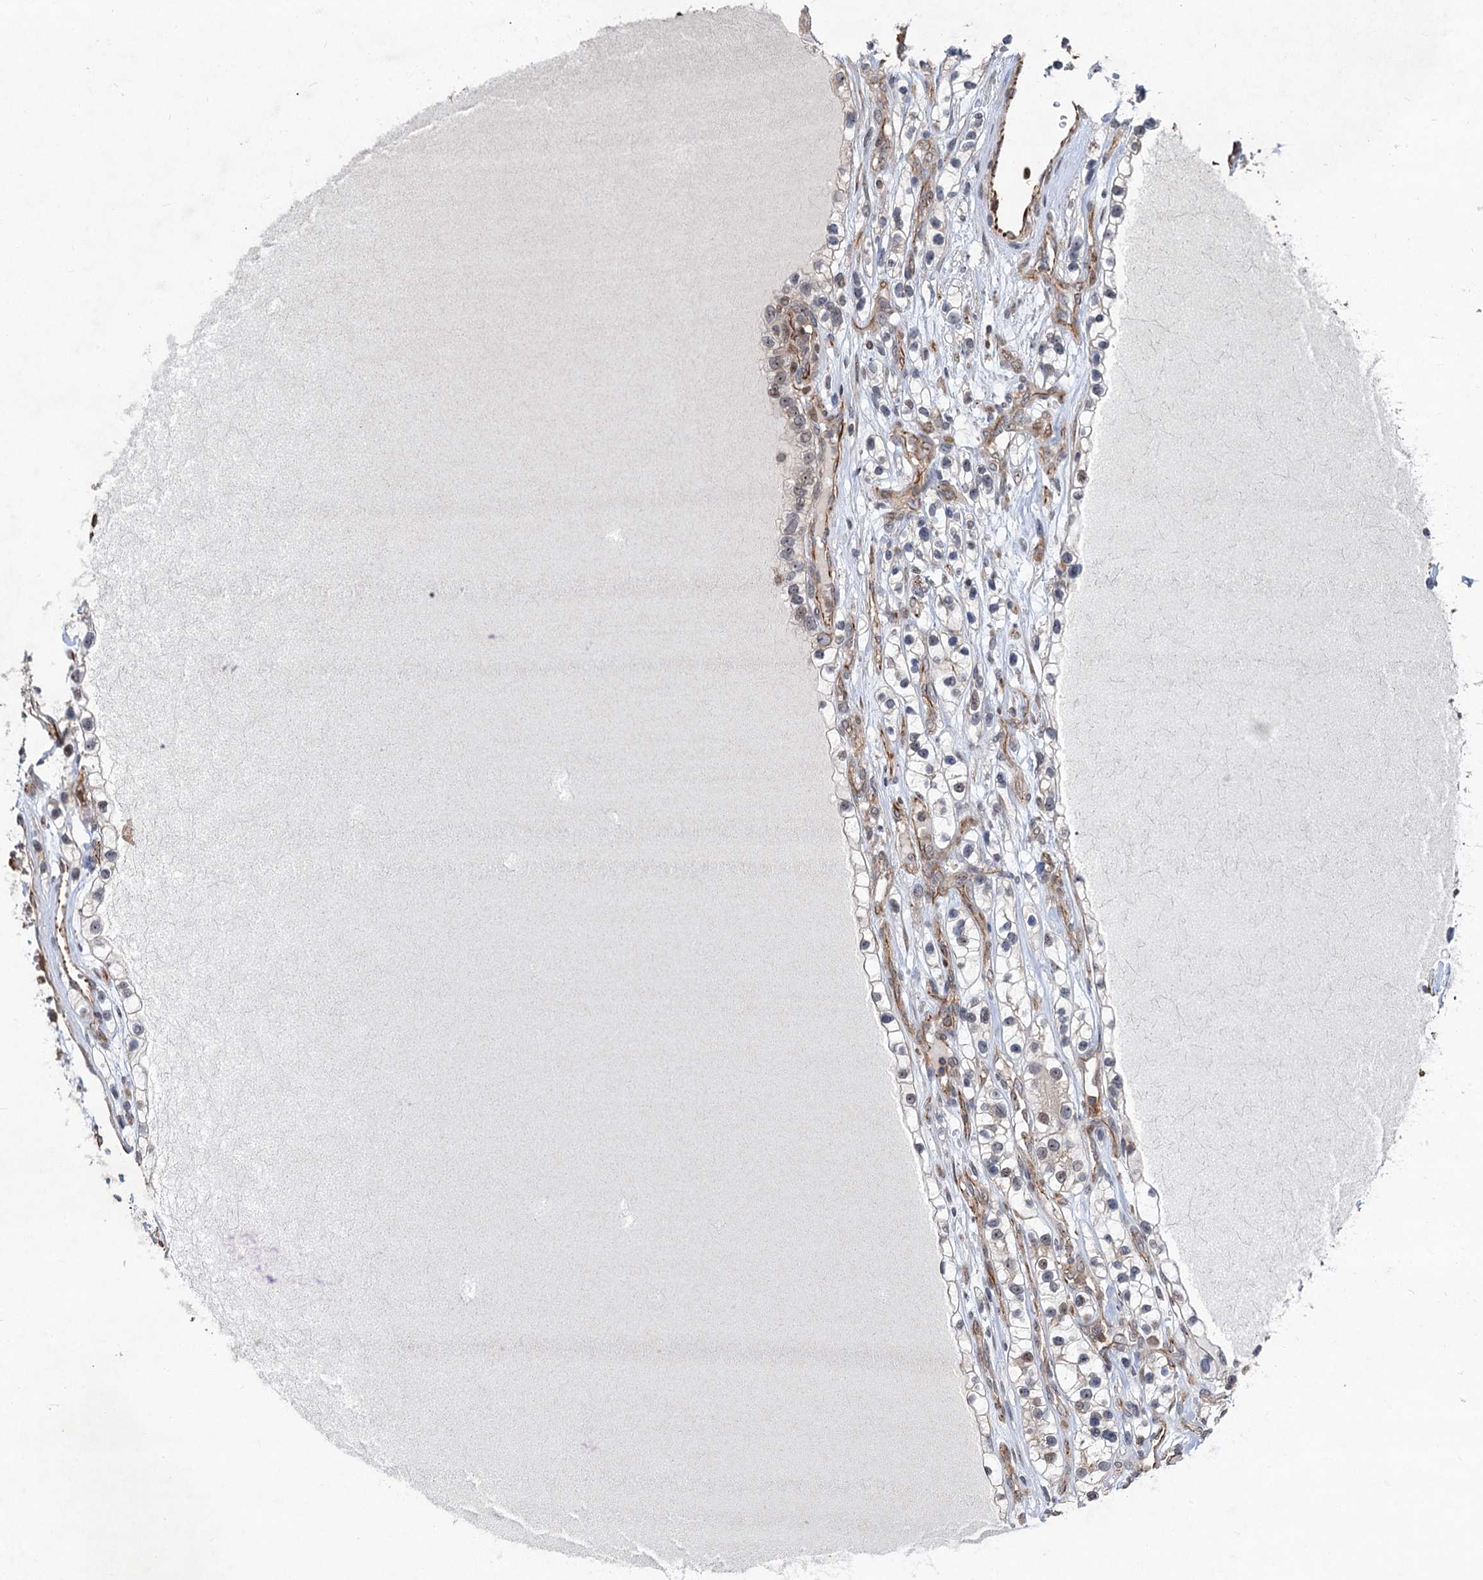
{"staining": {"intensity": "negative", "quantity": "none", "location": "none"}, "tissue": "renal cancer", "cell_type": "Tumor cells", "image_type": "cancer", "snomed": [{"axis": "morphology", "description": "Adenocarcinoma, NOS"}, {"axis": "topography", "description": "Kidney"}], "caption": "Tumor cells are negative for protein expression in human renal cancer (adenocarcinoma).", "gene": "TMA16", "patient": {"sex": "female", "age": 57}}